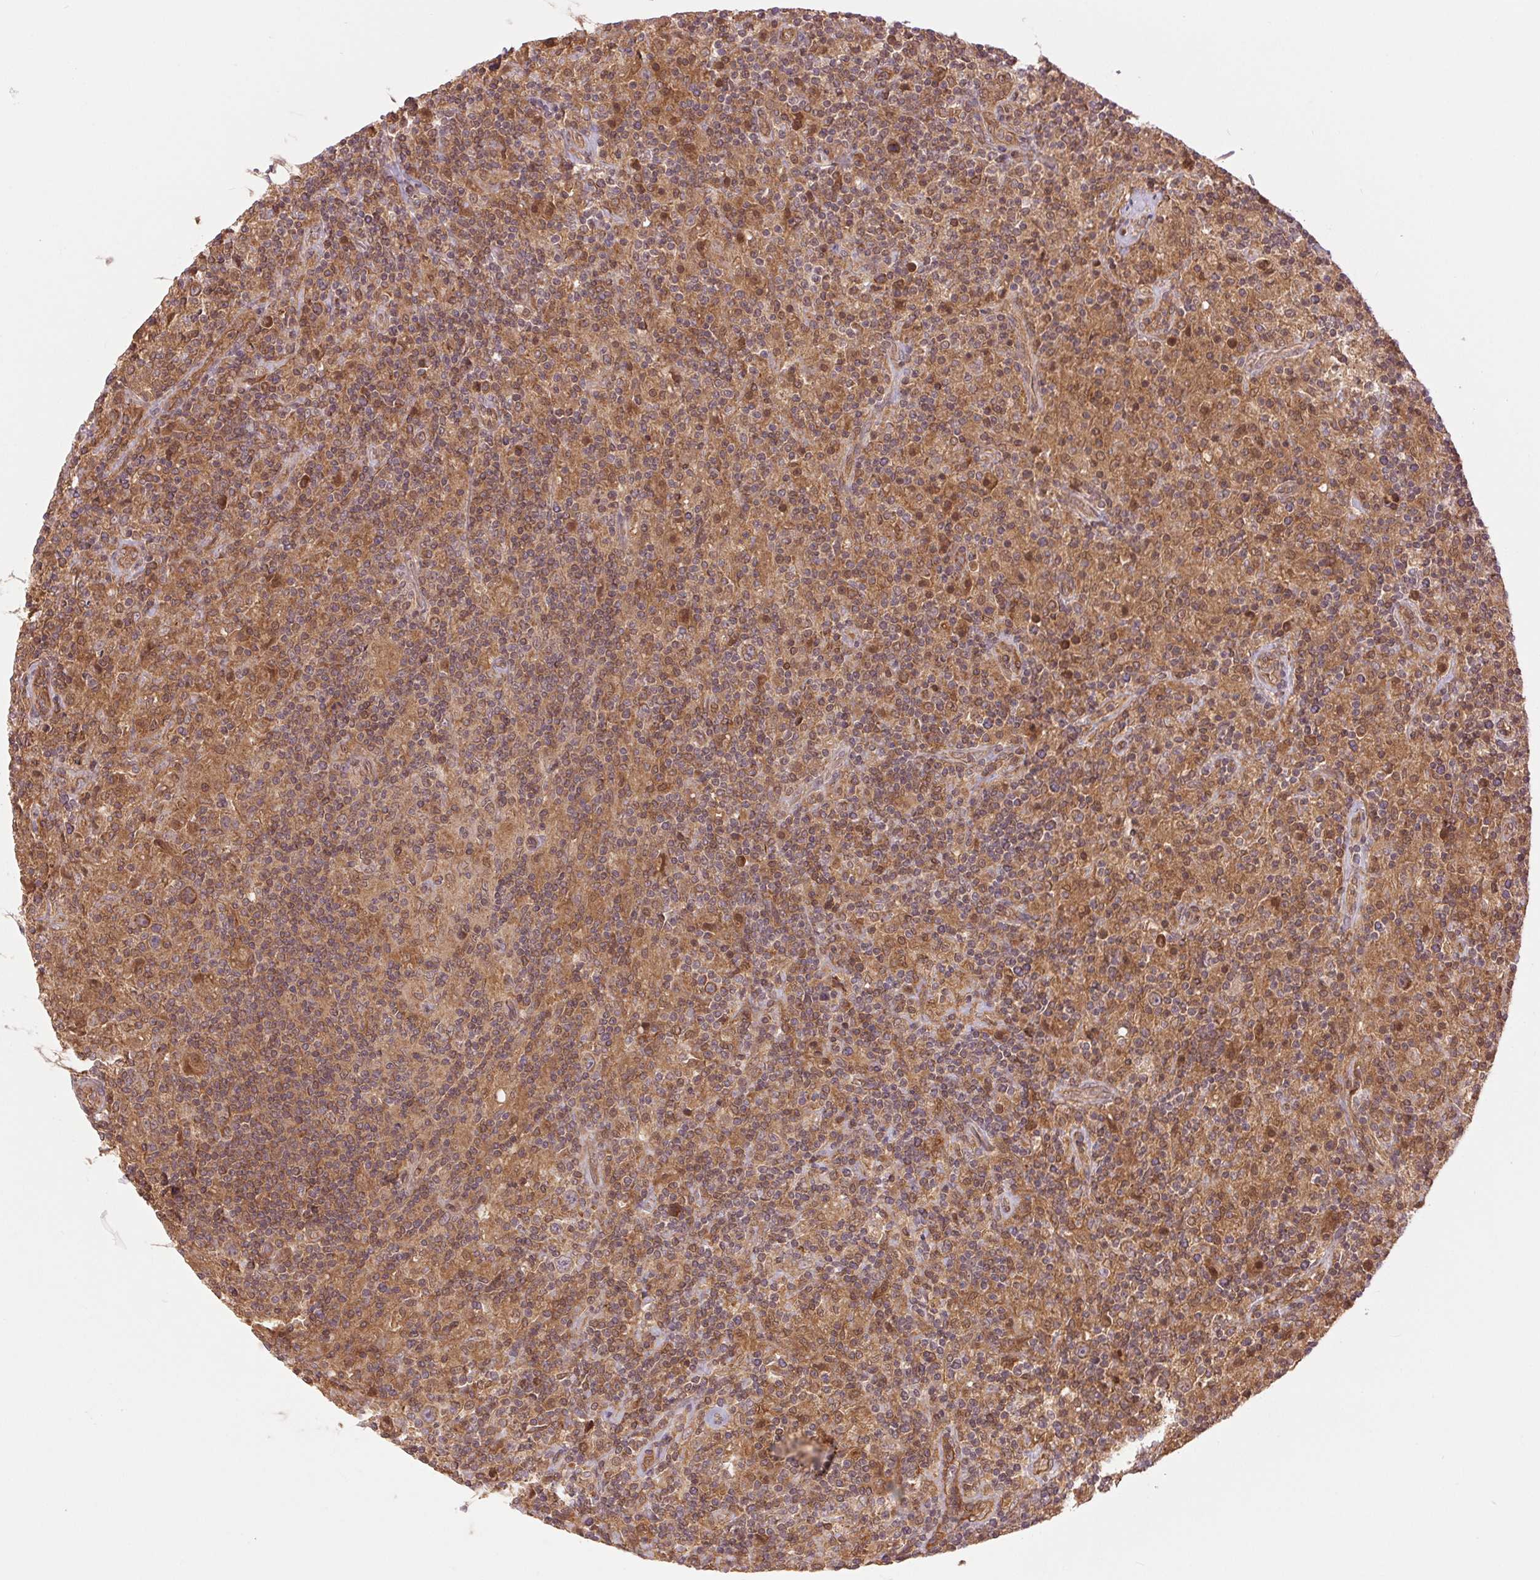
{"staining": {"intensity": "weak", "quantity": "25%-75%", "location": "cytoplasmic/membranous"}, "tissue": "lymphoma", "cell_type": "Tumor cells", "image_type": "cancer", "snomed": [{"axis": "morphology", "description": "Hodgkin's disease, NOS"}, {"axis": "topography", "description": "Lymph node"}], "caption": "The histopathology image exhibits a brown stain indicating the presence of a protein in the cytoplasmic/membranous of tumor cells in lymphoma.", "gene": "STARD7", "patient": {"sex": "male", "age": 70}}